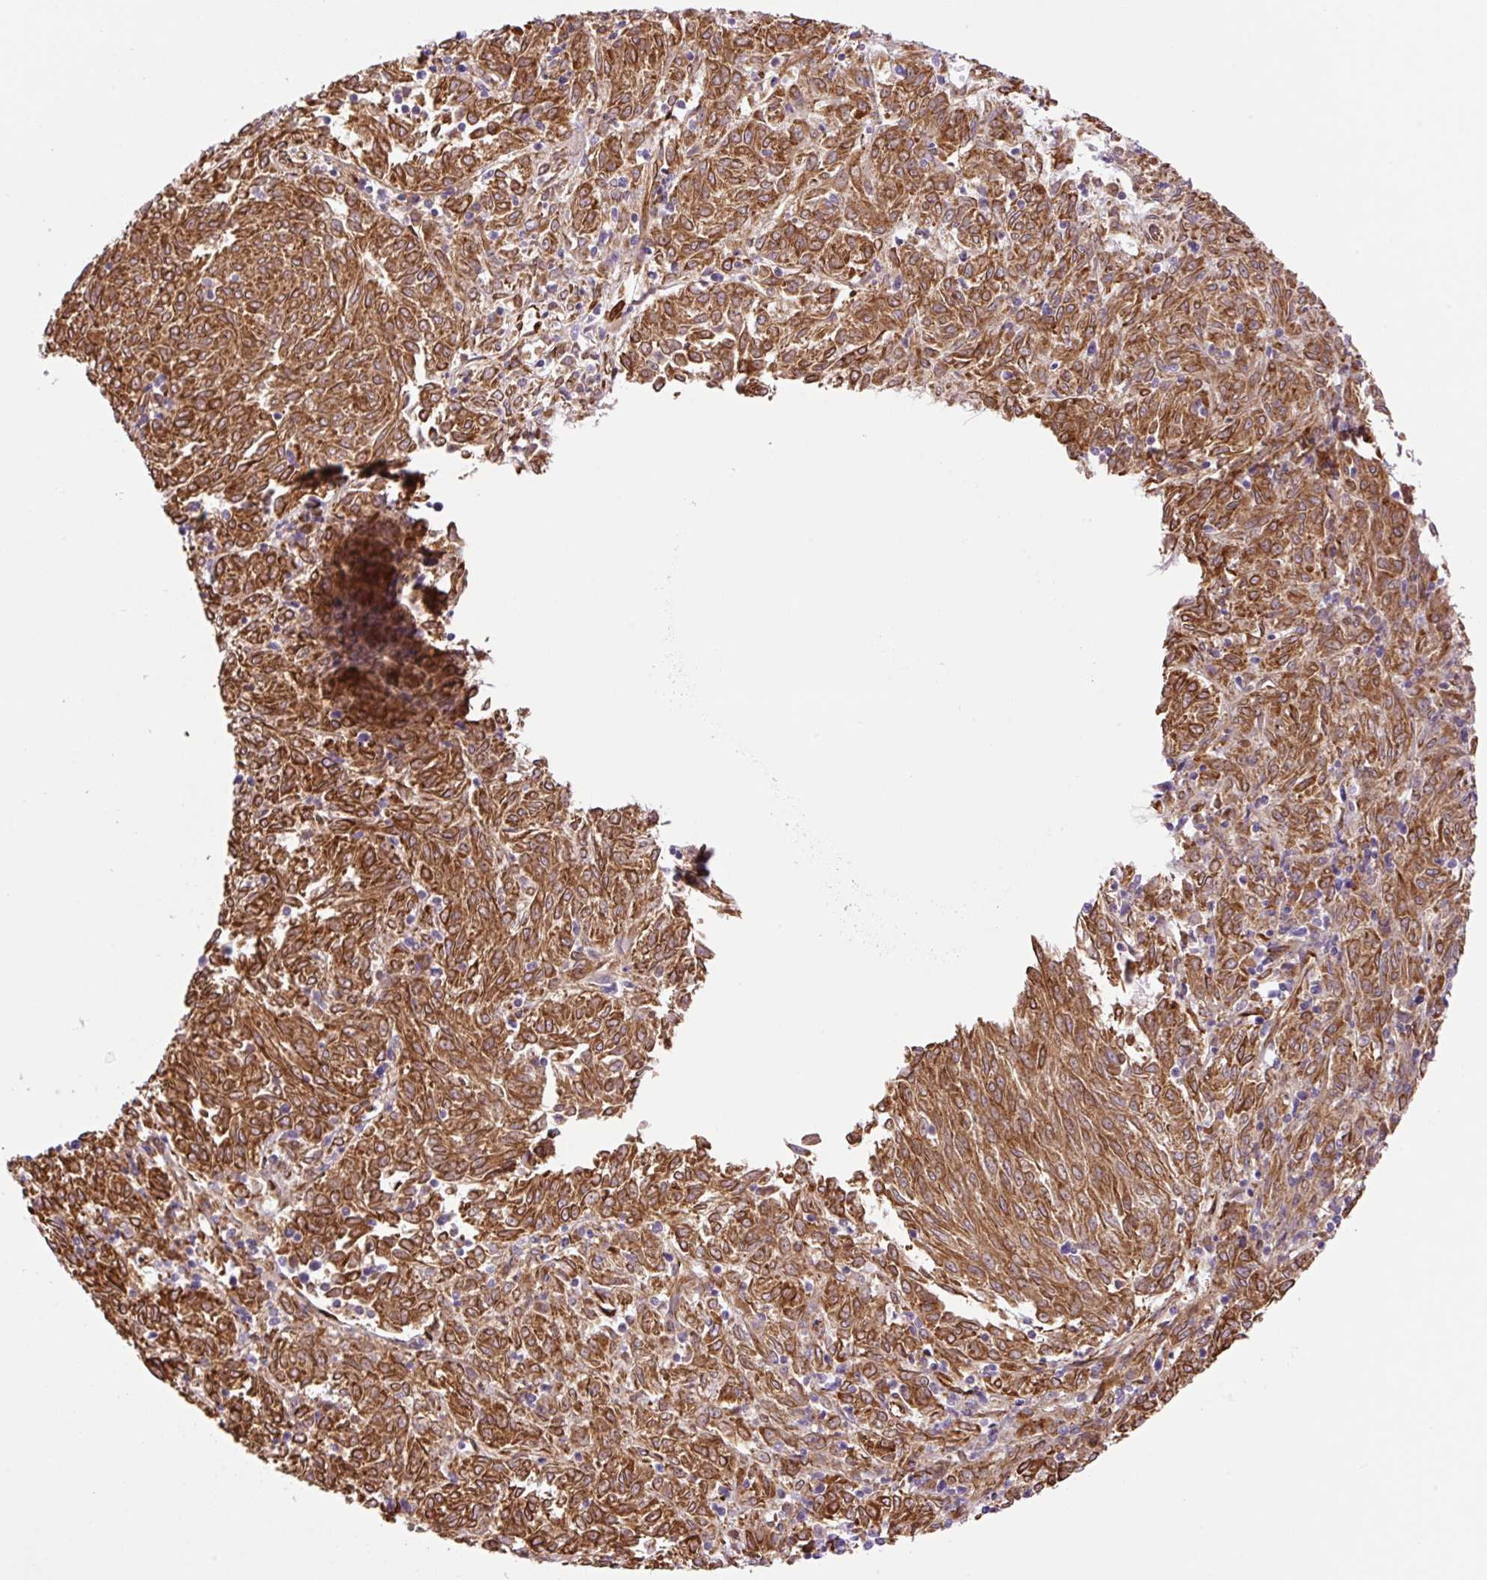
{"staining": {"intensity": "strong", "quantity": ">75%", "location": "cytoplasmic/membranous"}, "tissue": "melanoma", "cell_type": "Tumor cells", "image_type": "cancer", "snomed": [{"axis": "morphology", "description": "Malignant melanoma, NOS"}, {"axis": "topography", "description": "Skin"}], "caption": "An immunohistochemistry photomicrograph of neoplastic tissue is shown. Protein staining in brown shows strong cytoplasmic/membranous positivity in melanoma within tumor cells. (DAB (3,3'-diaminobenzidine) IHC with brightfield microscopy, high magnification).", "gene": "RAB30", "patient": {"sex": "female", "age": 72}}